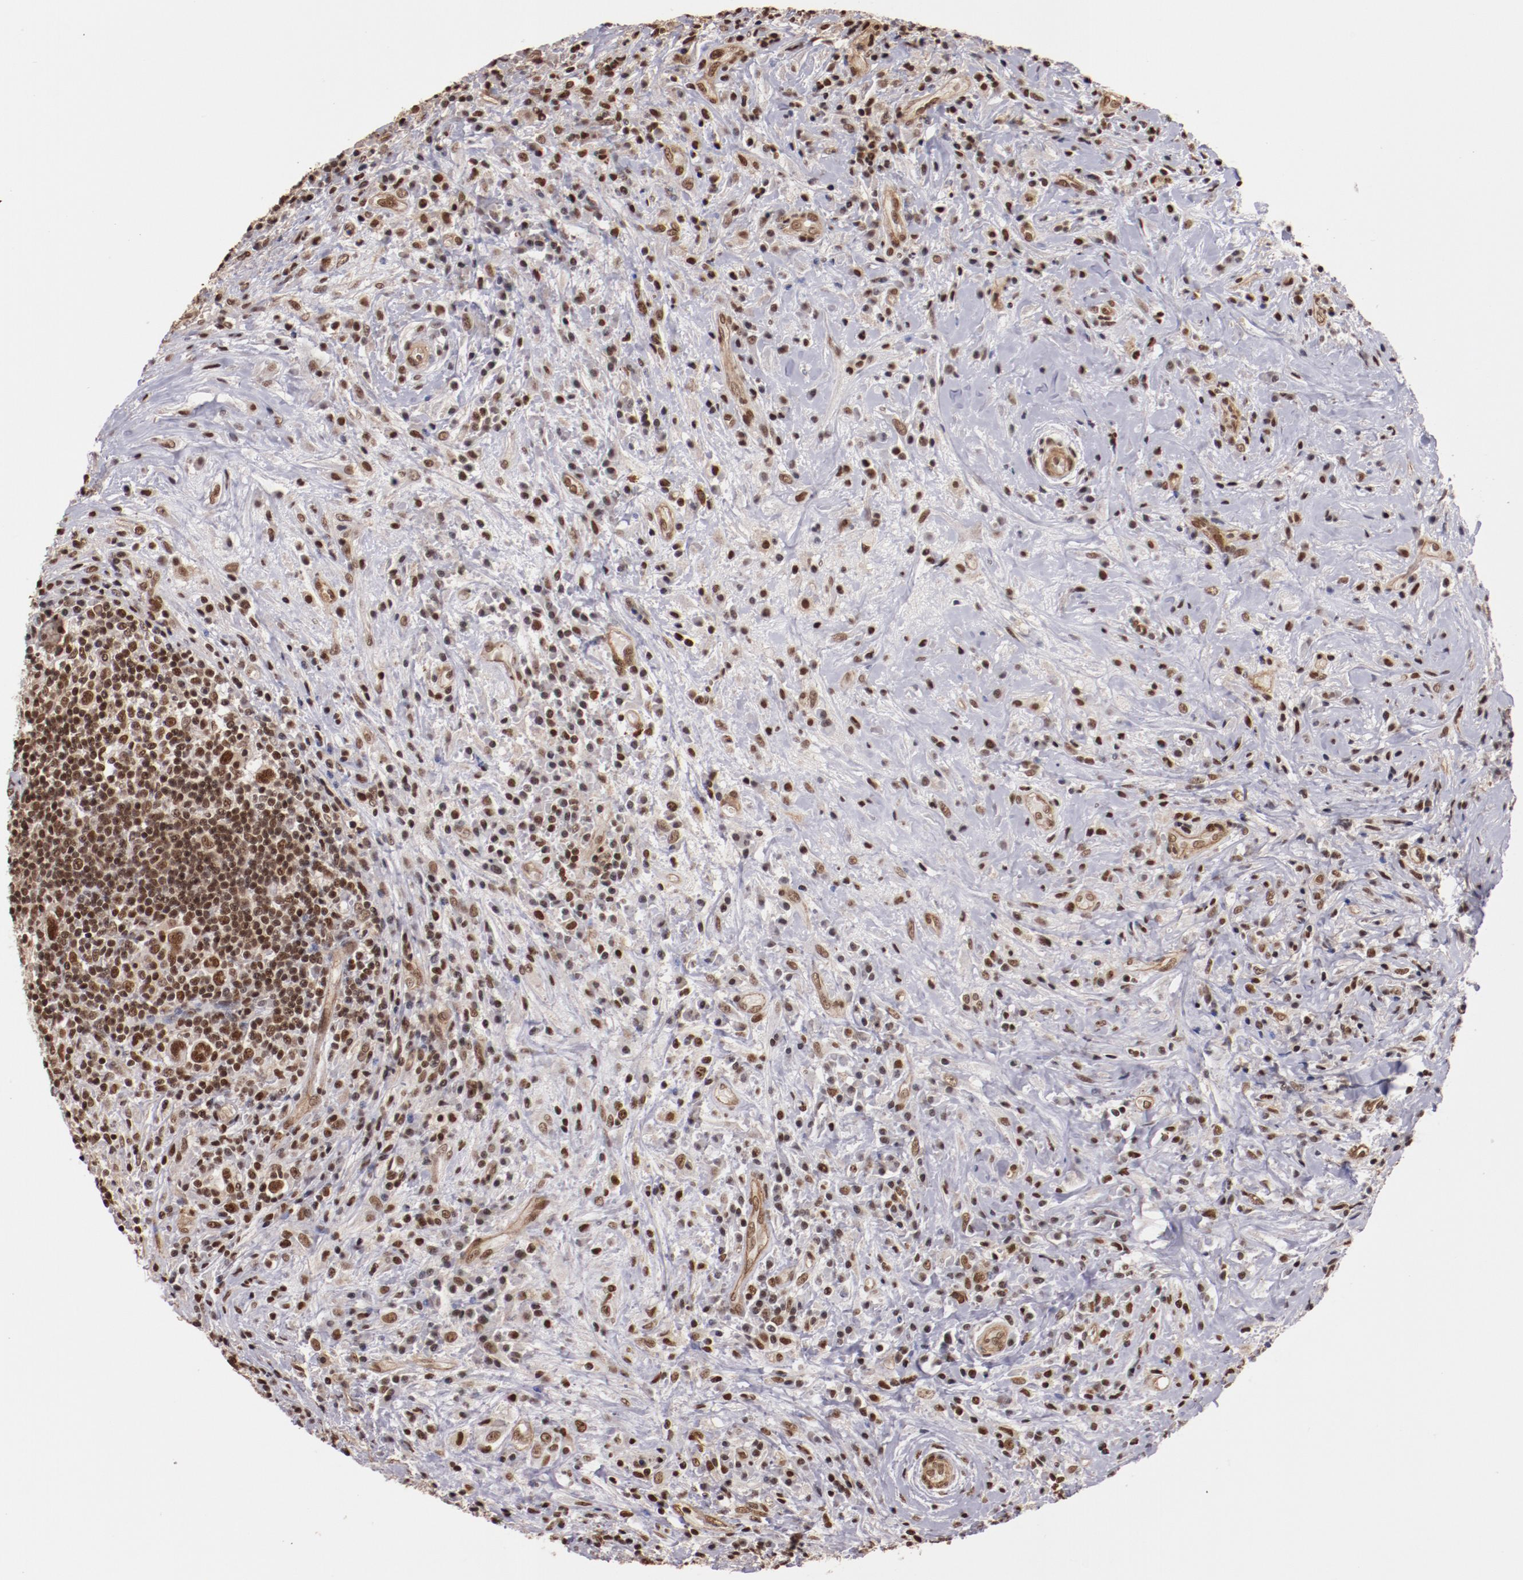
{"staining": {"intensity": "moderate", "quantity": ">75%", "location": "nuclear"}, "tissue": "lymphoma", "cell_type": "Tumor cells", "image_type": "cancer", "snomed": [{"axis": "morphology", "description": "Hodgkin's disease, NOS"}, {"axis": "topography", "description": "Lymph node"}], "caption": "This is a histology image of IHC staining of Hodgkin's disease, which shows moderate staining in the nuclear of tumor cells.", "gene": "STAG2", "patient": {"sex": "female", "age": 25}}